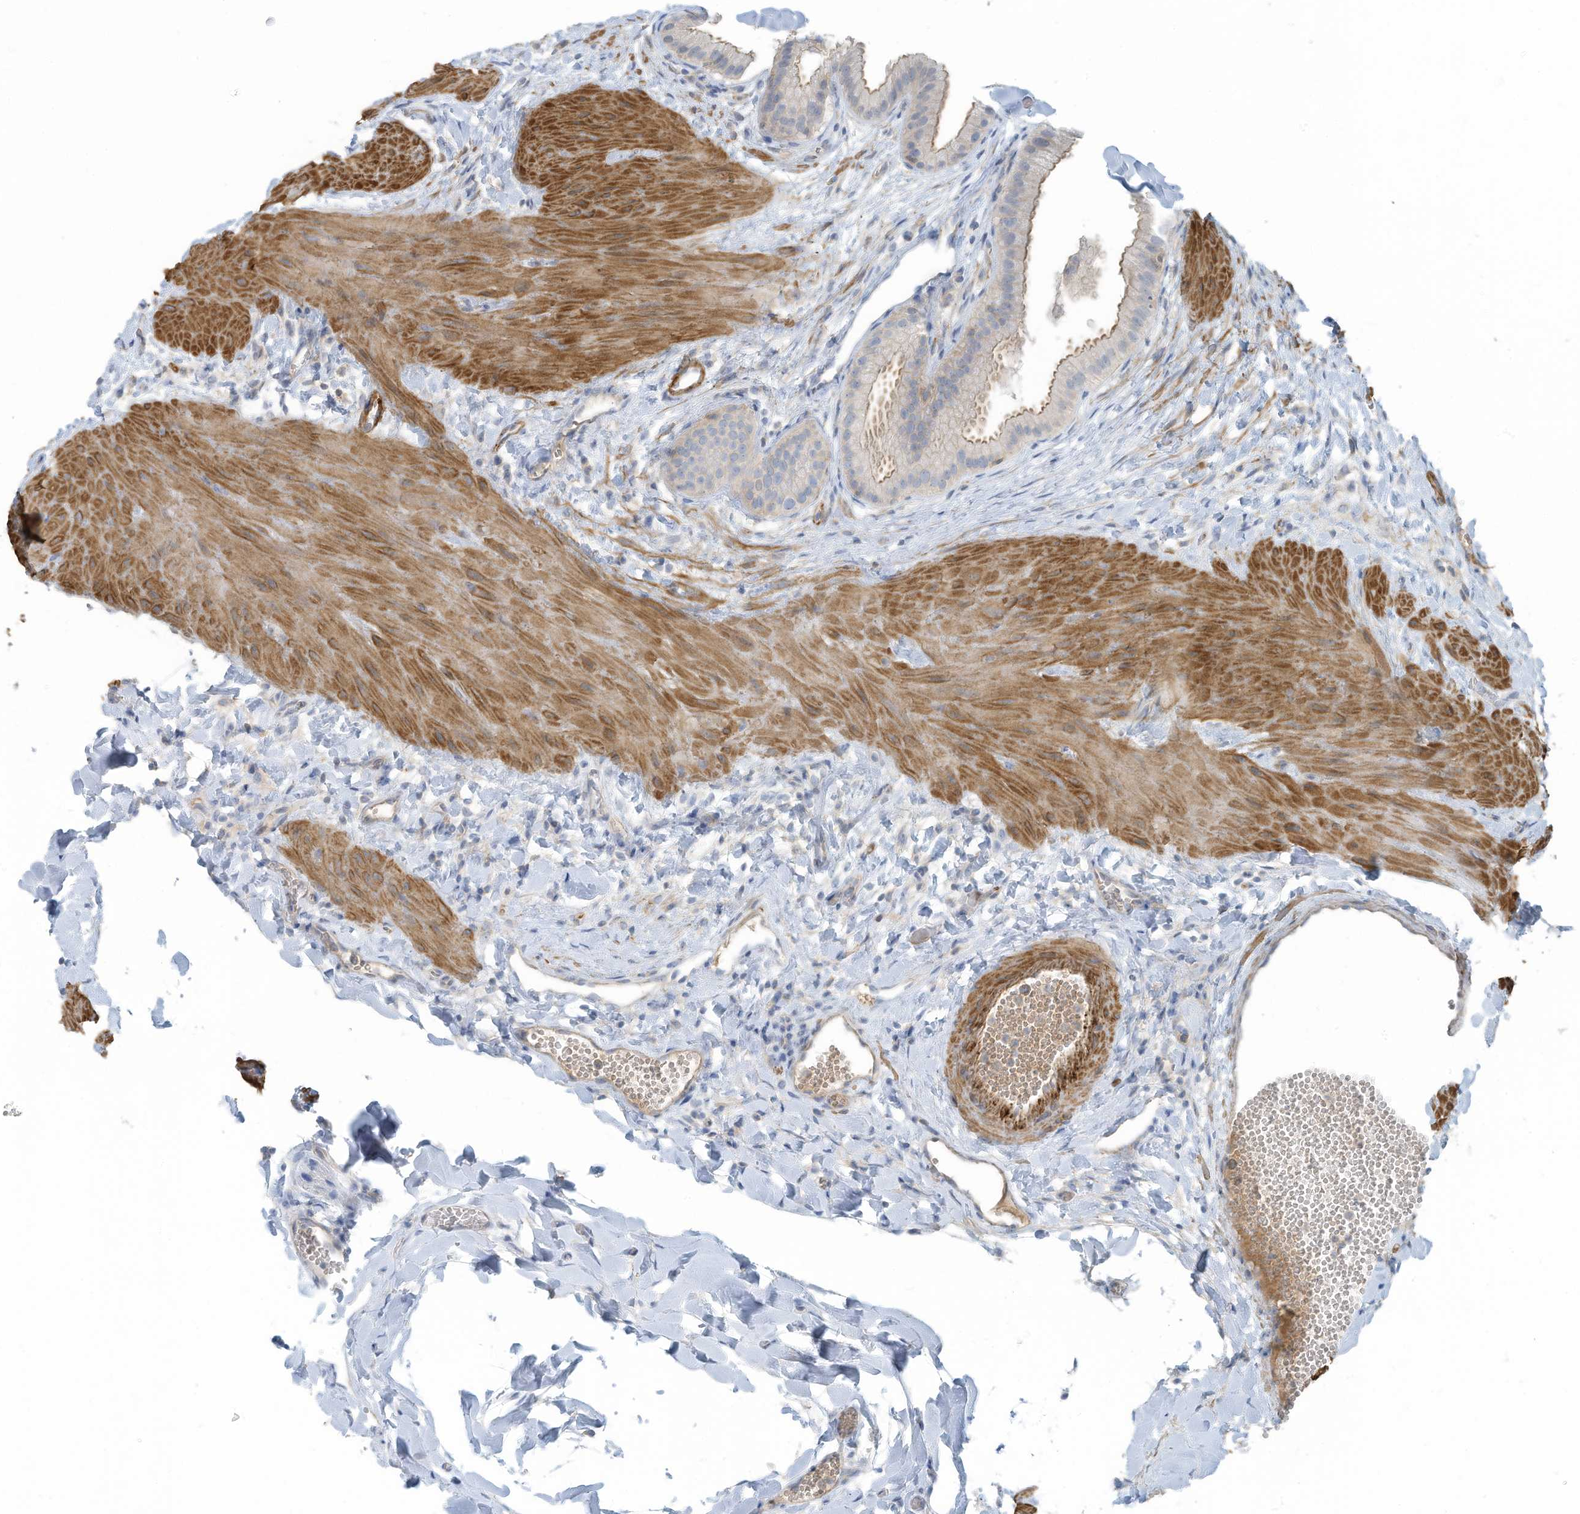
{"staining": {"intensity": "moderate", "quantity": "25%-75%", "location": "cytoplasmic/membranous"}, "tissue": "gallbladder", "cell_type": "Glandular cells", "image_type": "normal", "snomed": [{"axis": "morphology", "description": "Normal tissue, NOS"}, {"axis": "topography", "description": "Gallbladder"}], "caption": "Protein positivity by immunohistochemistry (IHC) shows moderate cytoplasmic/membranous positivity in approximately 25%-75% of glandular cells in unremarkable gallbladder. The staining is performed using DAB (3,3'-diaminobenzidine) brown chromogen to label protein expression. The nuclei are counter-stained blue using hematoxylin.", "gene": "ZNF846", "patient": {"sex": "male", "age": 55}}